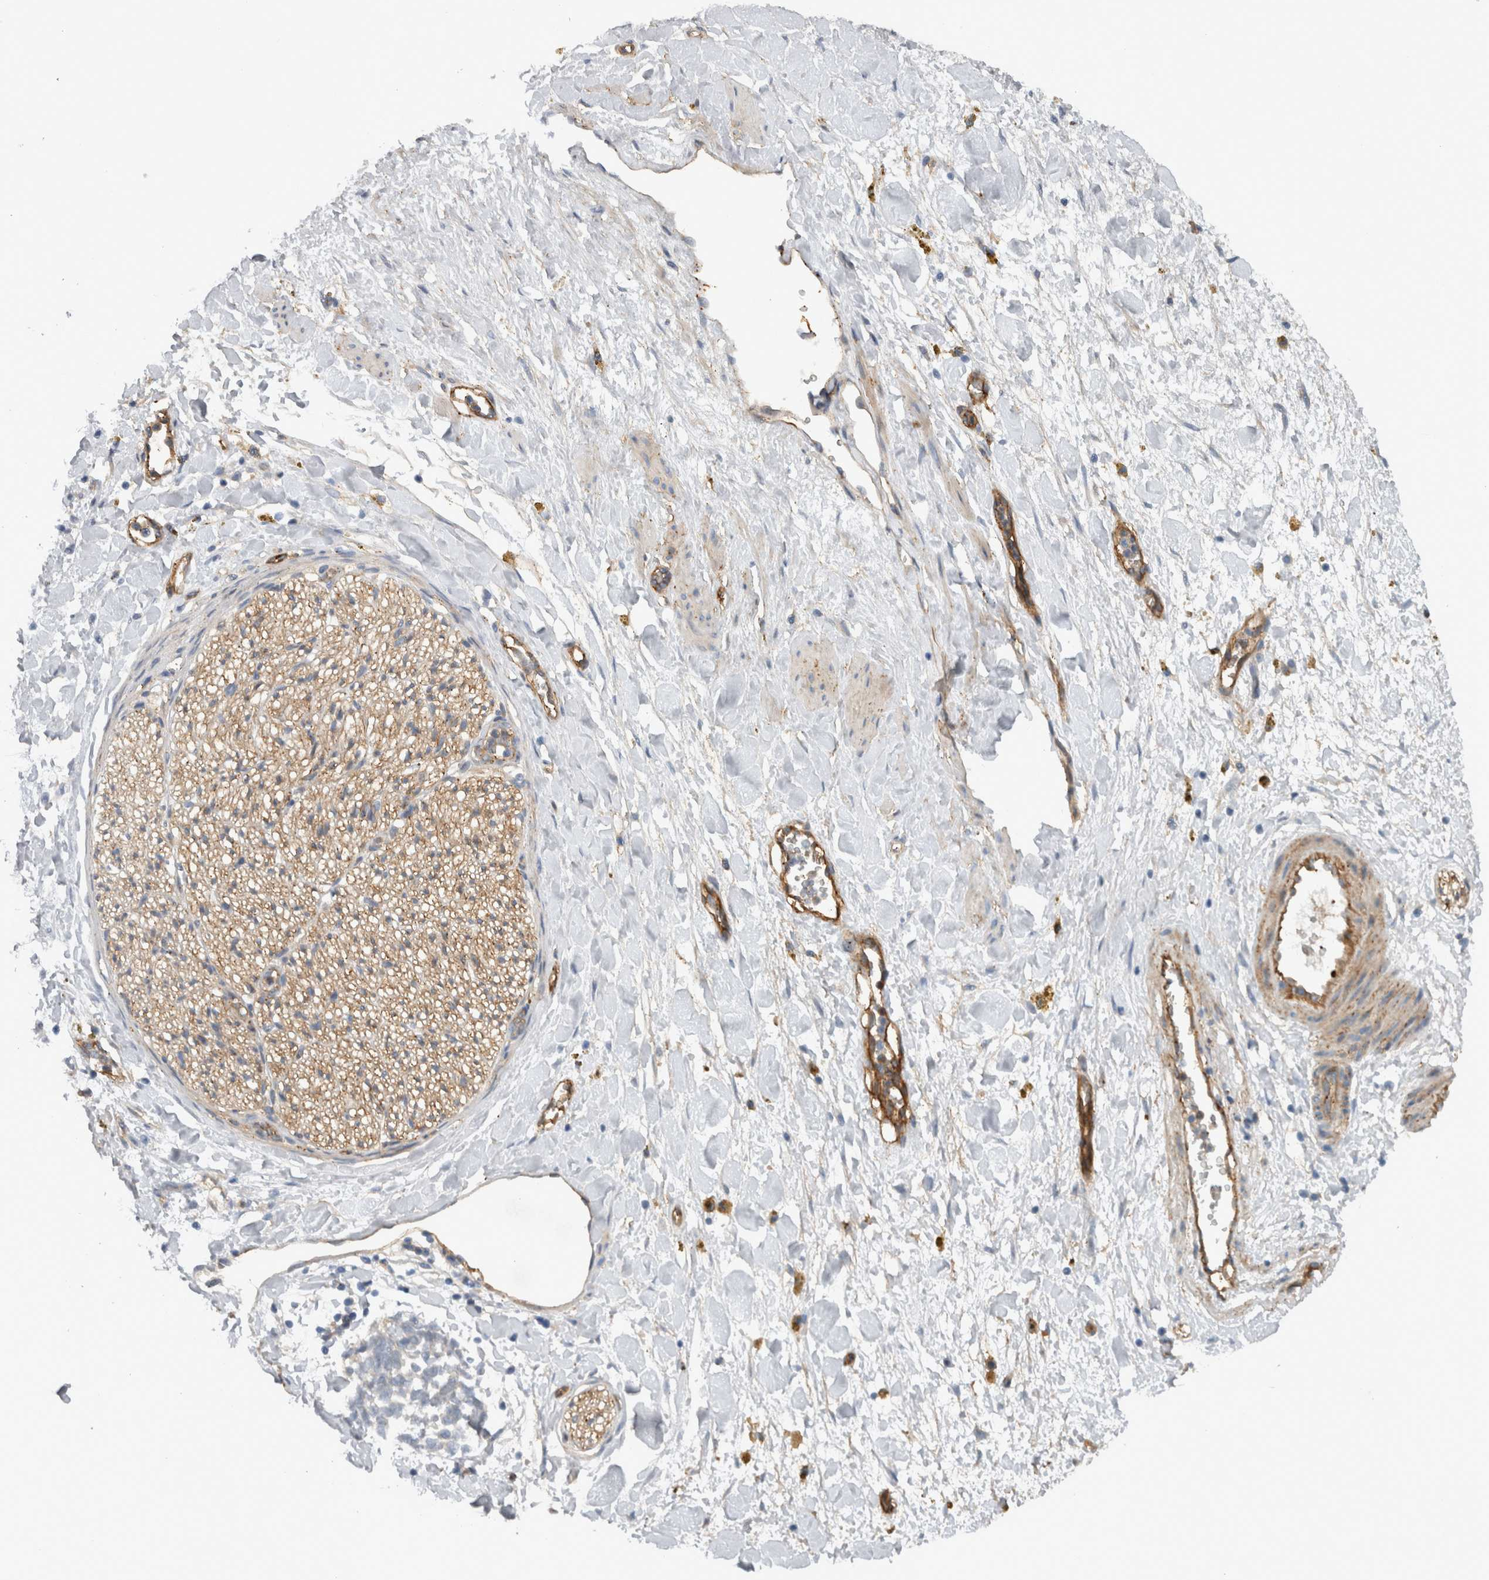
{"staining": {"intensity": "moderate", "quantity": "25%-75%", "location": "cytoplasmic/membranous"}, "tissue": "adipose tissue", "cell_type": "Adipocytes", "image_type": "normal", "snomed": [{"axis": "morphology", "description": "Normal tissue, NOS"}, {"axis": "topography", "description": "Kidney"}, {"axis": "topography", "description": "Peripheral nerve tissue"}], "caption": "Immunohistochemistry (IHC) photomicrograph of benign human adipose tissue stained for a protein (brown), which exhibits medium levels of moderate cytoplasmic/membranous staining in approximately 25%-75% of adipocytes.", "gene": "CD59", "patient": {"sex": "male", "age": 7}}